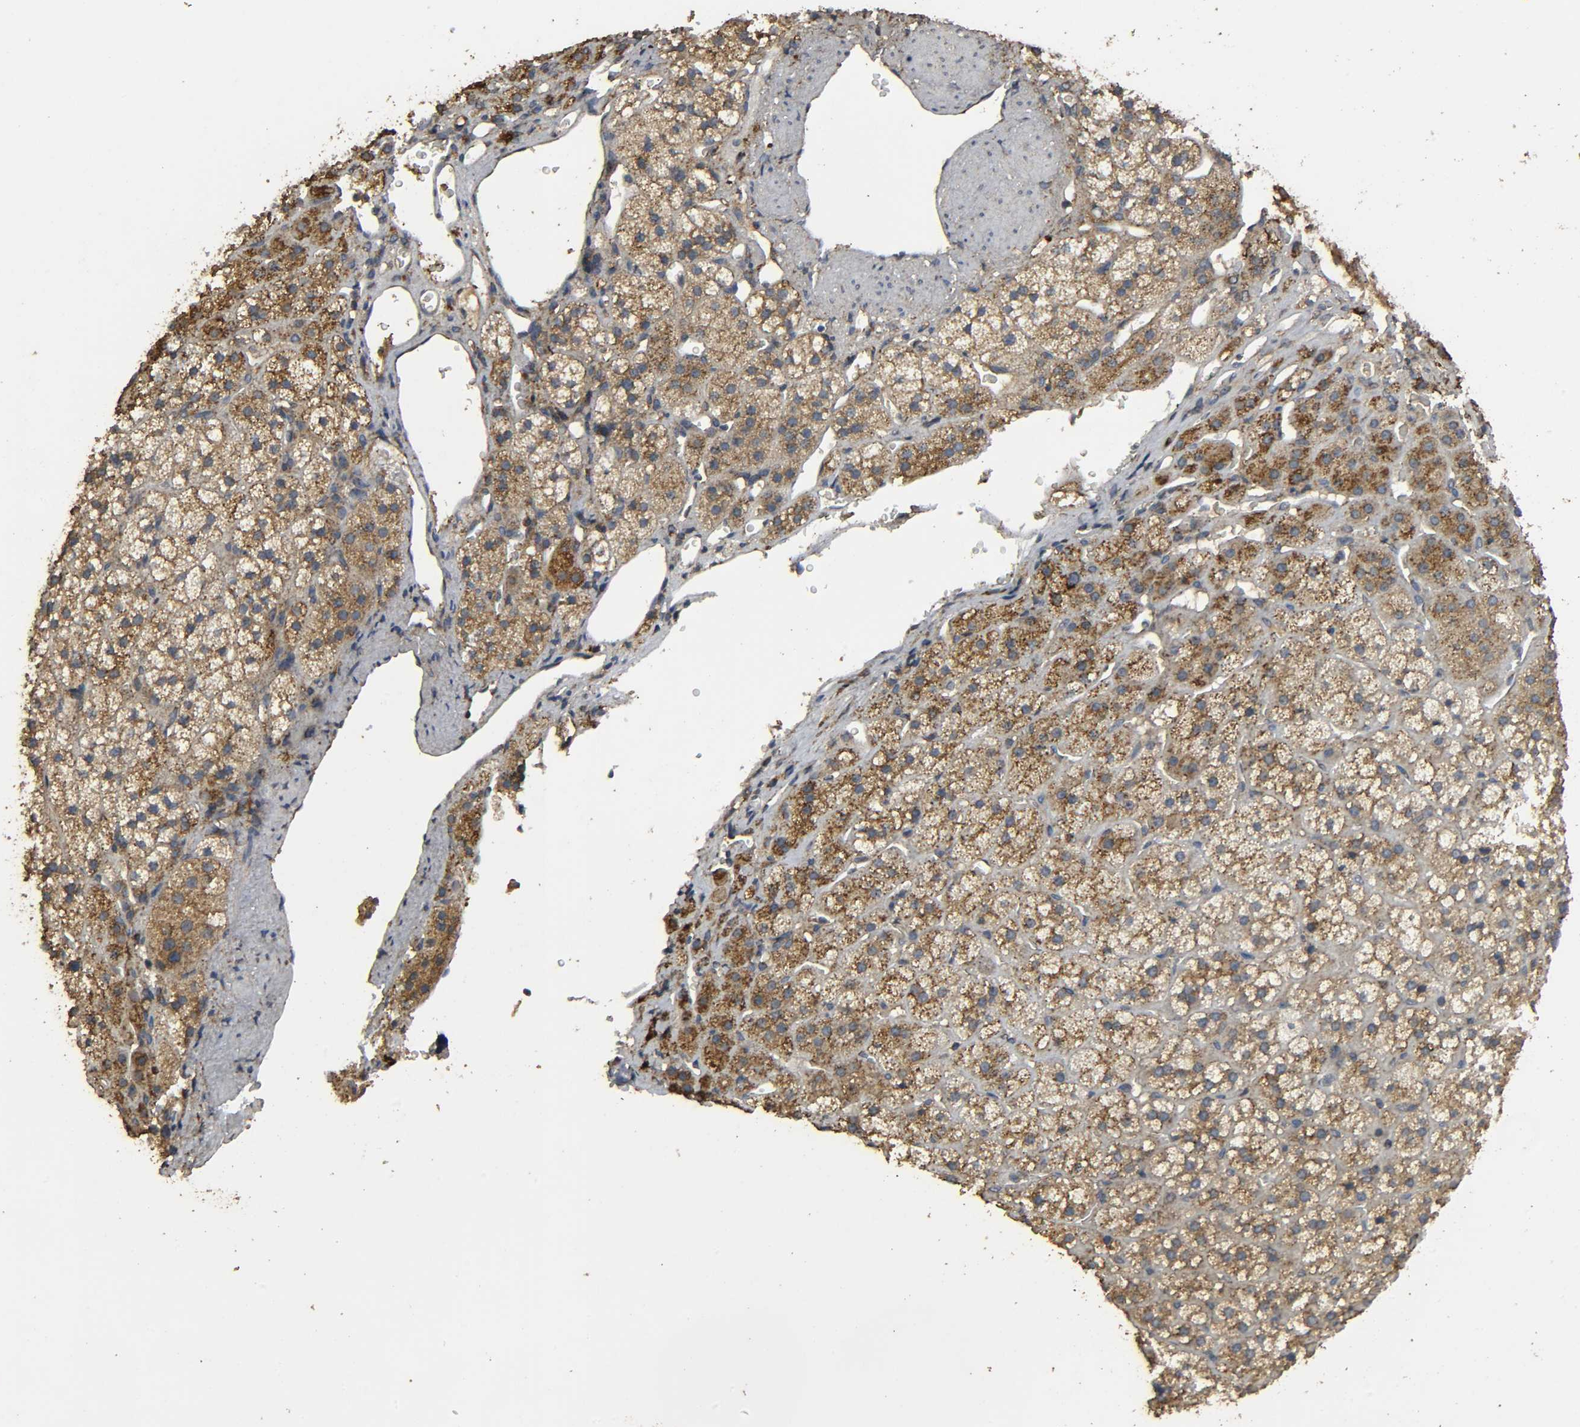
{"staining": {"intensity": "moderate", "quantity": ">75%", "location": "cytoplasmic/membranous"}, "tissue": "adrenal gland", "cell_type": "Glandular cells", "image_type": "normal", "snomed": [{"axis": "morphology", "description": "Normal tissue, NOS"}, {"axis": "topography", "description": "Adrenal gland"}], "caption": "The micrograph displays a brown stain indicating the presence of a protein in the cytoplasmic/membranous of glandular cells in adrenal gland. Nuclei are stained in blue.", "gene": "DDX6", "patient": {"sex": "female", "age": 44}}